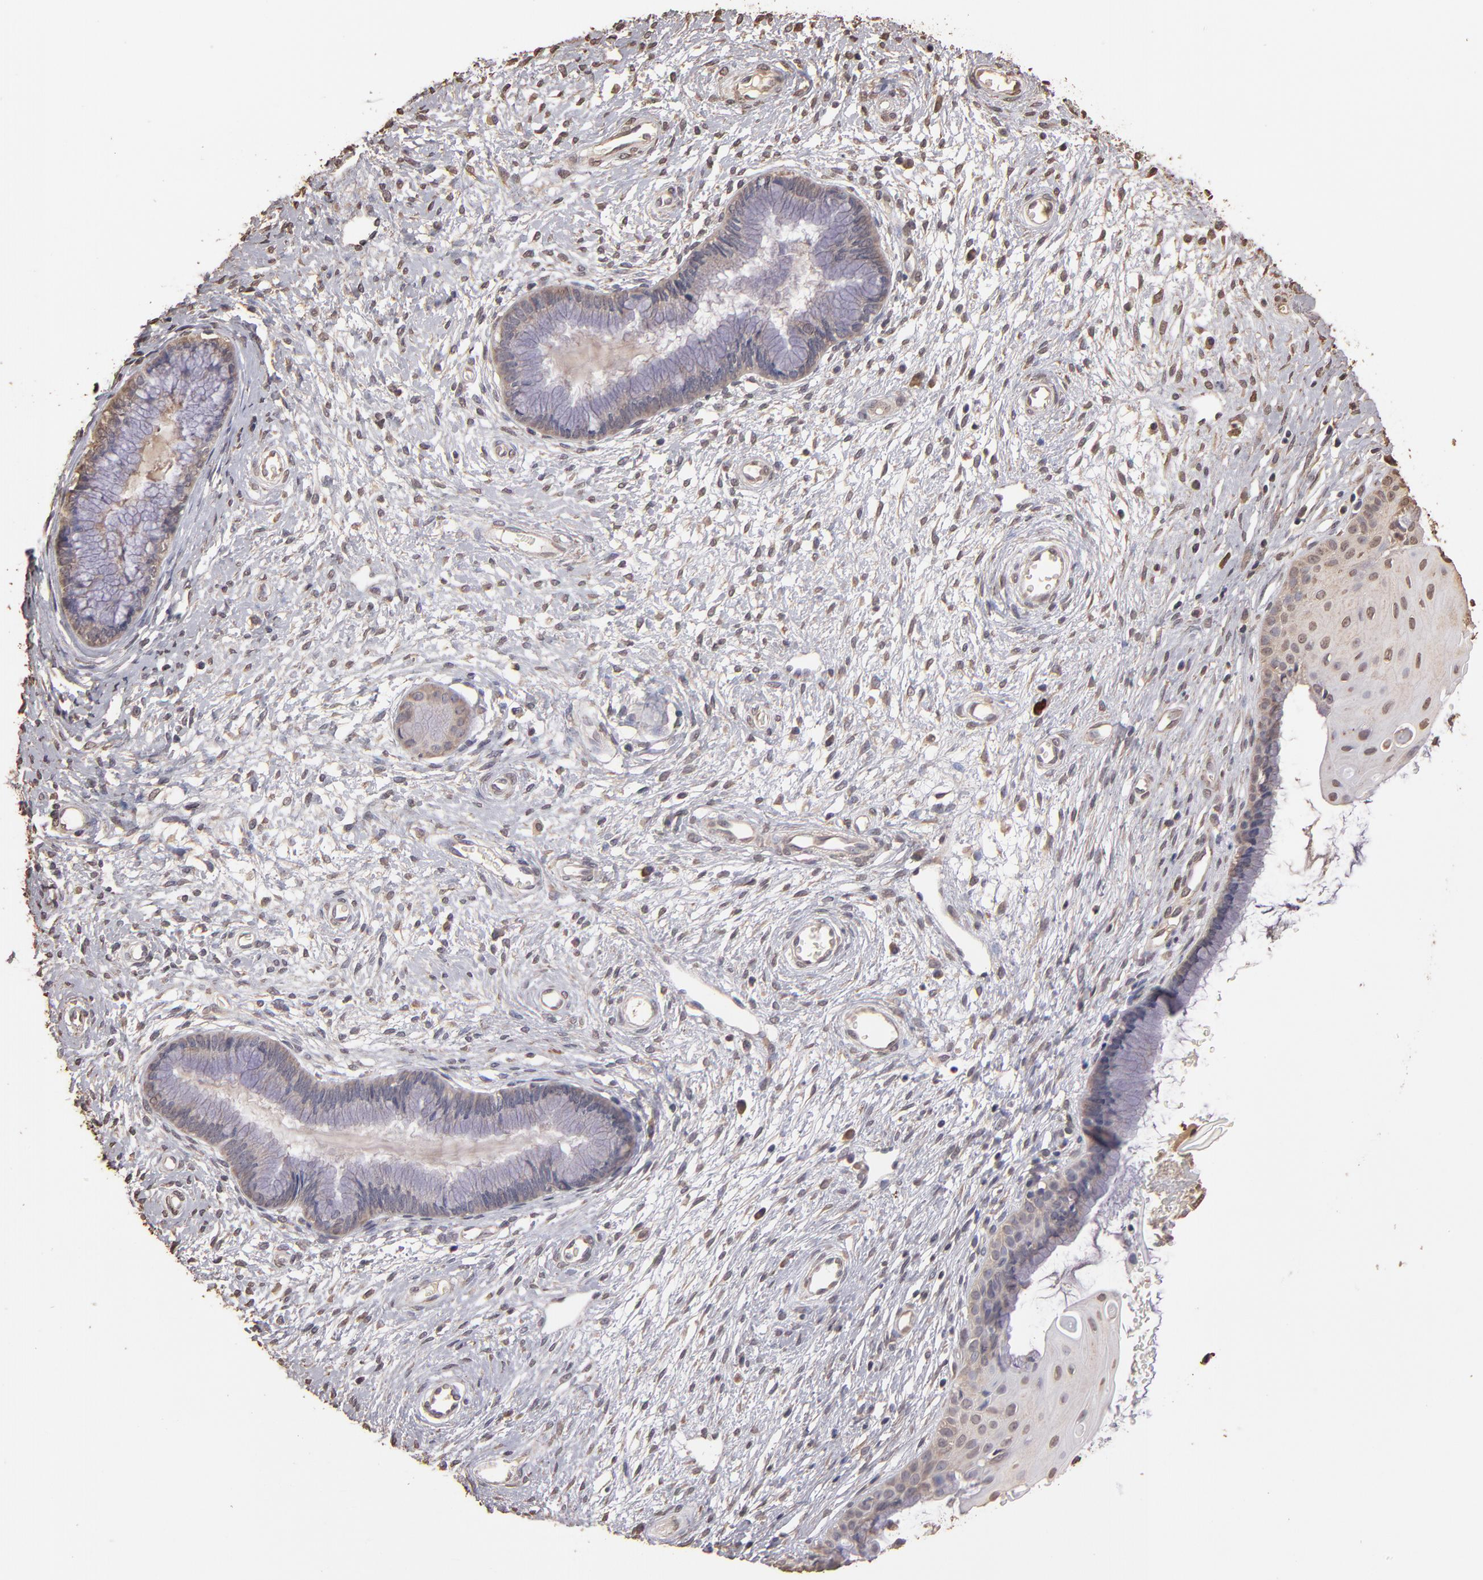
{"staining": {"intensity": "moderate", "quantity": "25%-75%", "location": "cytoplasmic/membranous"}, "tissue": "cervix", "cell_type": "Glandular cells", "image_type": "normal", "snomed": [{"axis": "morphology", "description": "Normal tissue, NOS"}, {"axis": "topography", "description": "Cervix"}], "caption": "A histopathology image showing moderate cytoplasmic/membranous staining in approximately 25%-75% of glandular cells in unremarkable cervix, as visualized by brown immunohistochemical staining.", "gene": "OPHN1", "patient": {"sex": "female", "age": 55}}